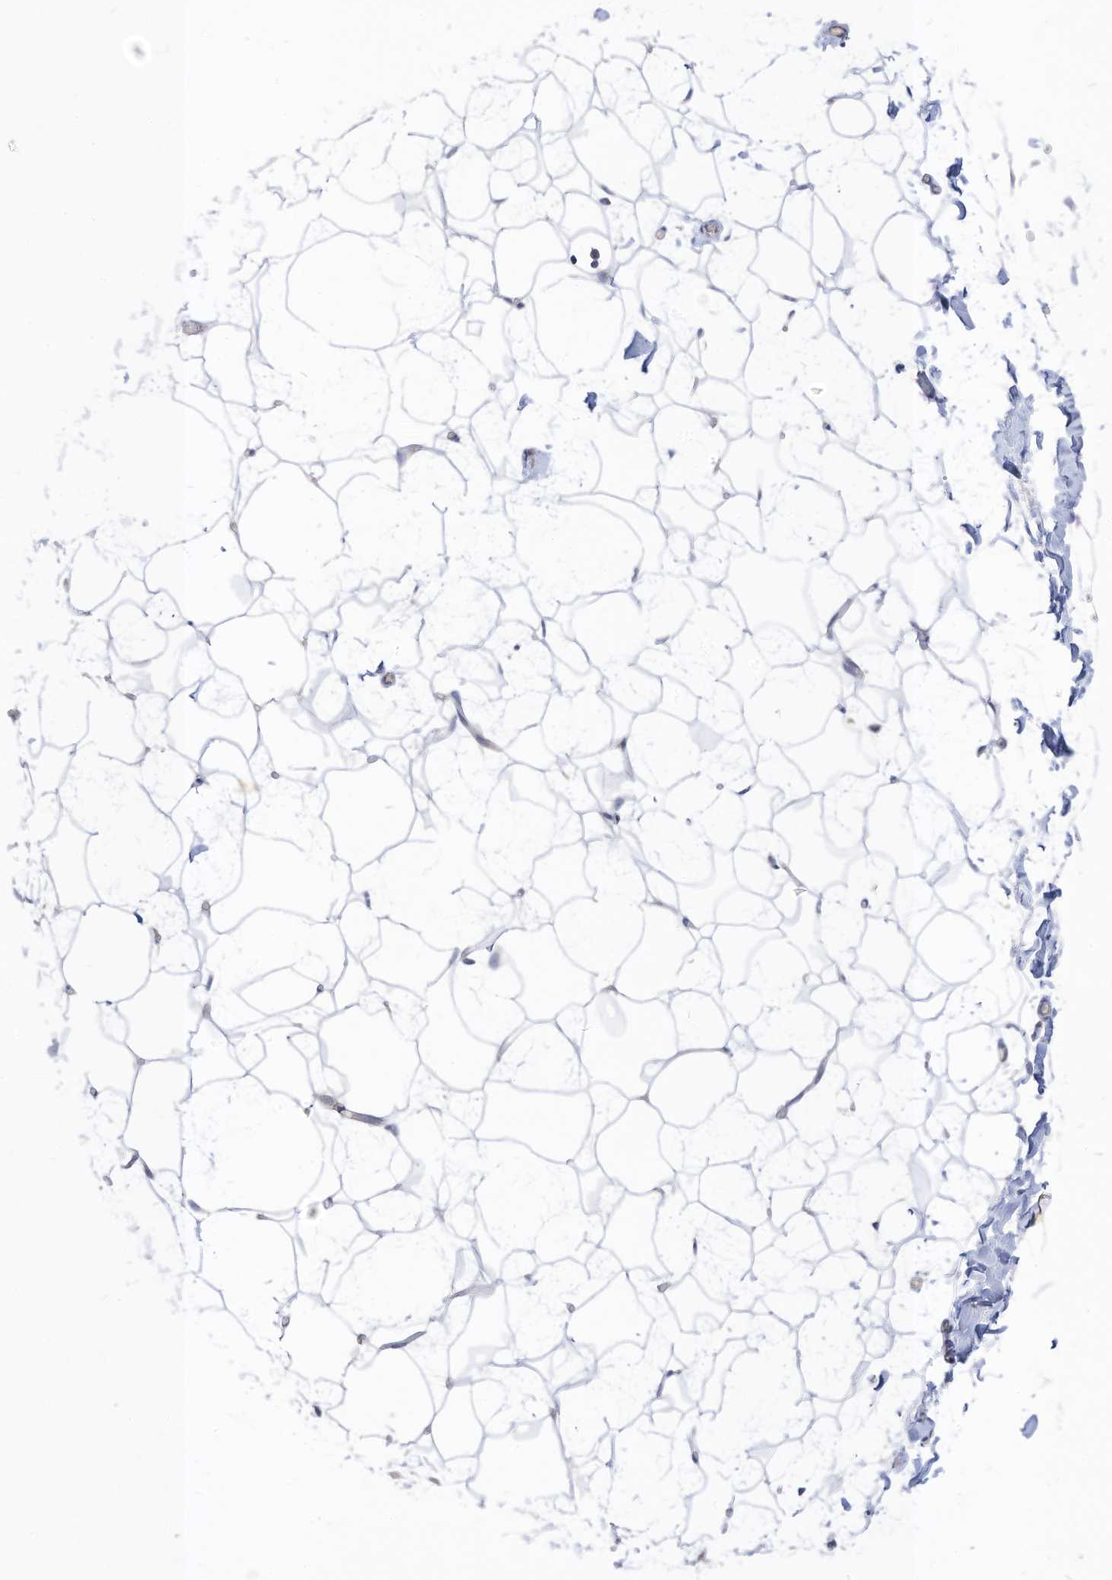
{"staining": {"intensity": "negative", "quantity": "none", "location": "none"}, "tissue": "adipose tissue", "cell_type": "Adipocytes", "image_type": "normal", "snomed": [{"axis": "morphology", "description": "Normal tissue, NOS"}, {"axis": "topography", "description": "Breast"}], "caption": "Immunohistochemistry (IHC) photomicrograph of unremarkable adipose tissue stained for a protein (brown), which displays no positivity in adipocytes.", "gene": "RASA2", "patient": {"sex": "female", "age": 23}}